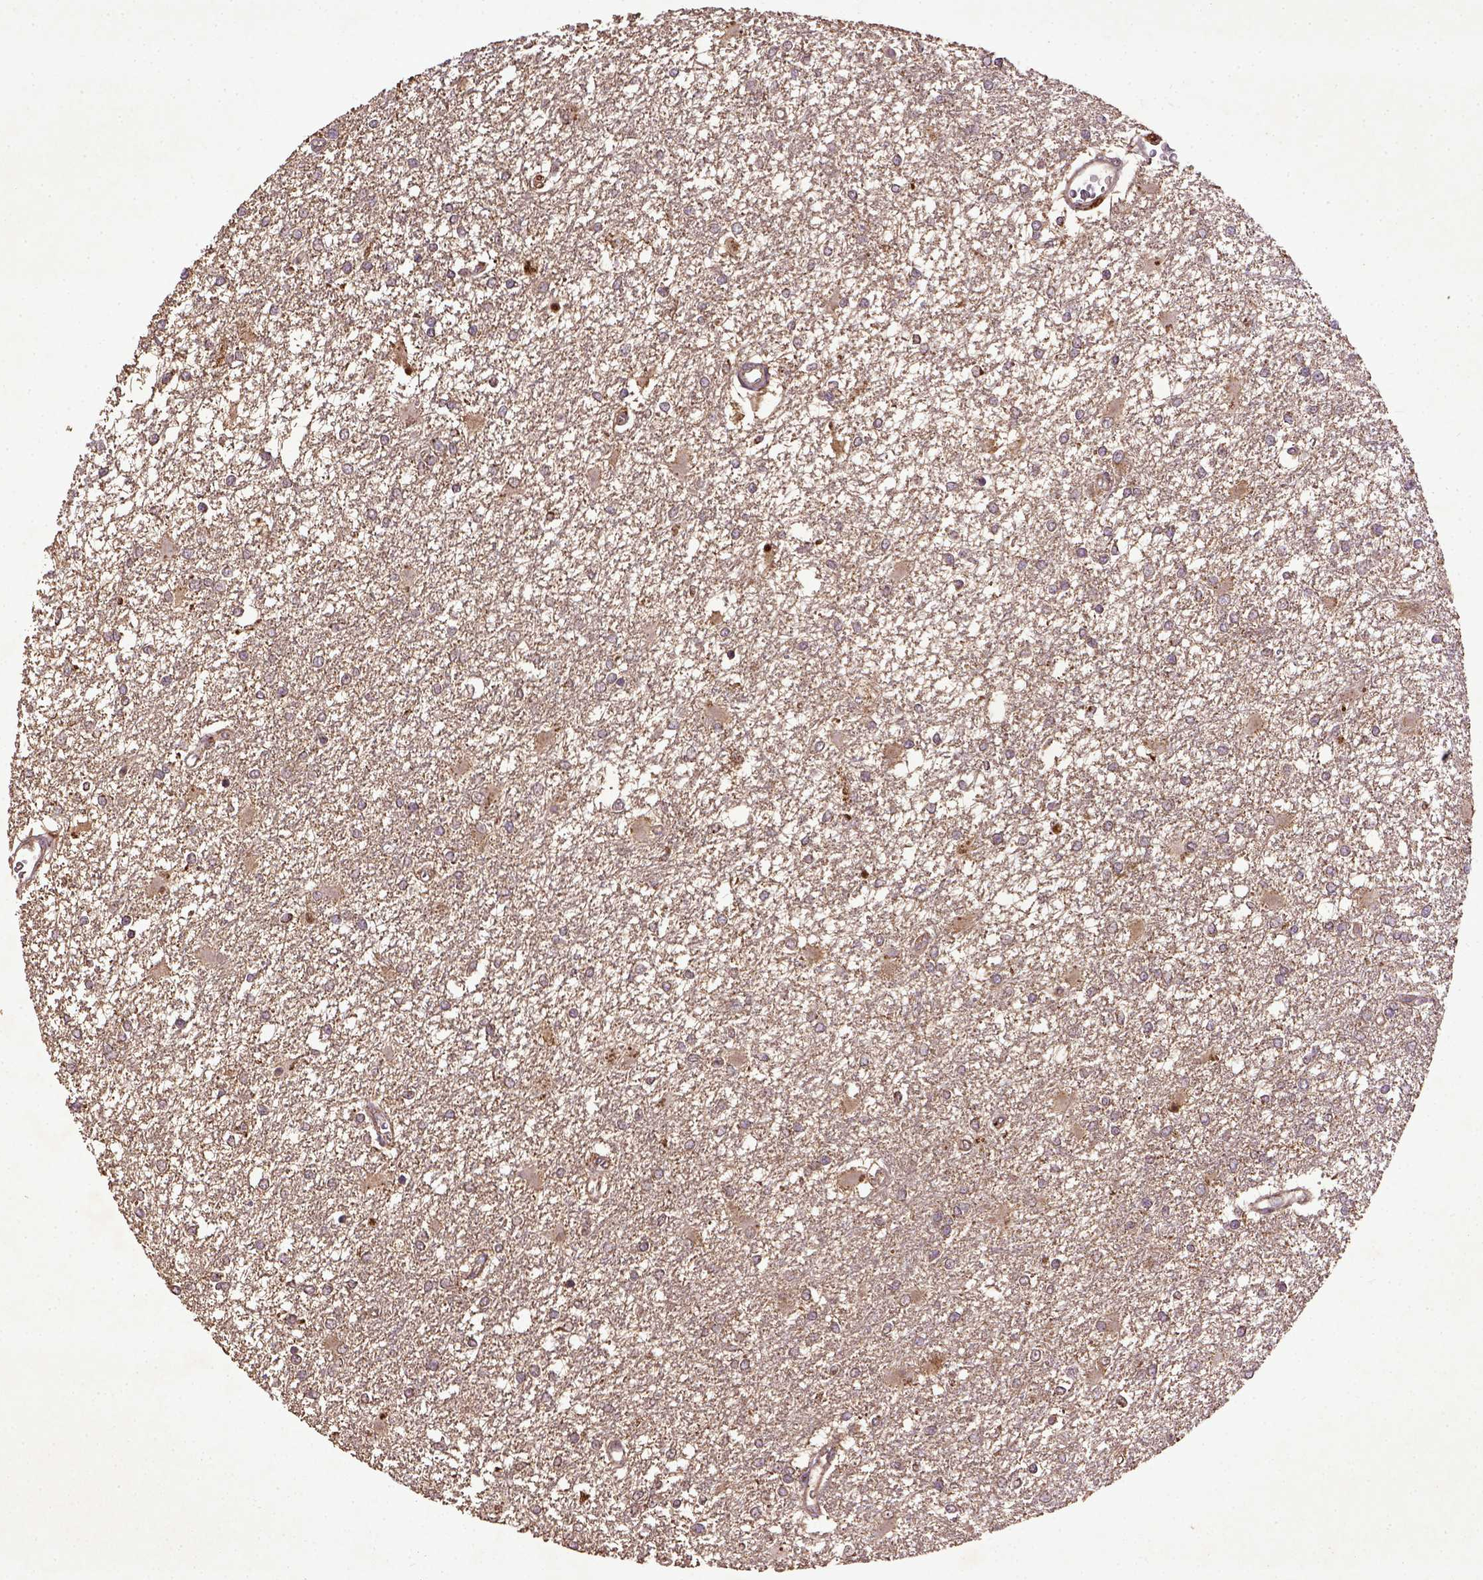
{"staining": {"intensity": "weak", "quantity": ">75%", "location": "cytoplasmic/membranous"}, "tissue": "glioma", "cell_type": "Tumor cells", "image_type": "cancer", "snomed": [{"axis": "morphology", "description": "Glioma, malignant, High grade"}, {"axis": "topography", "description": "Cerebral cortex"}], "caption": "Protein staining of glioma tissue demonstrates weak cytoplasmic/membranous staining in approximately >75% of tumor cells. (IHC, brightfield microscopy, high magnification).", "gene": "MT-CO1", "patient": {"sex": "male", "age": 79}}